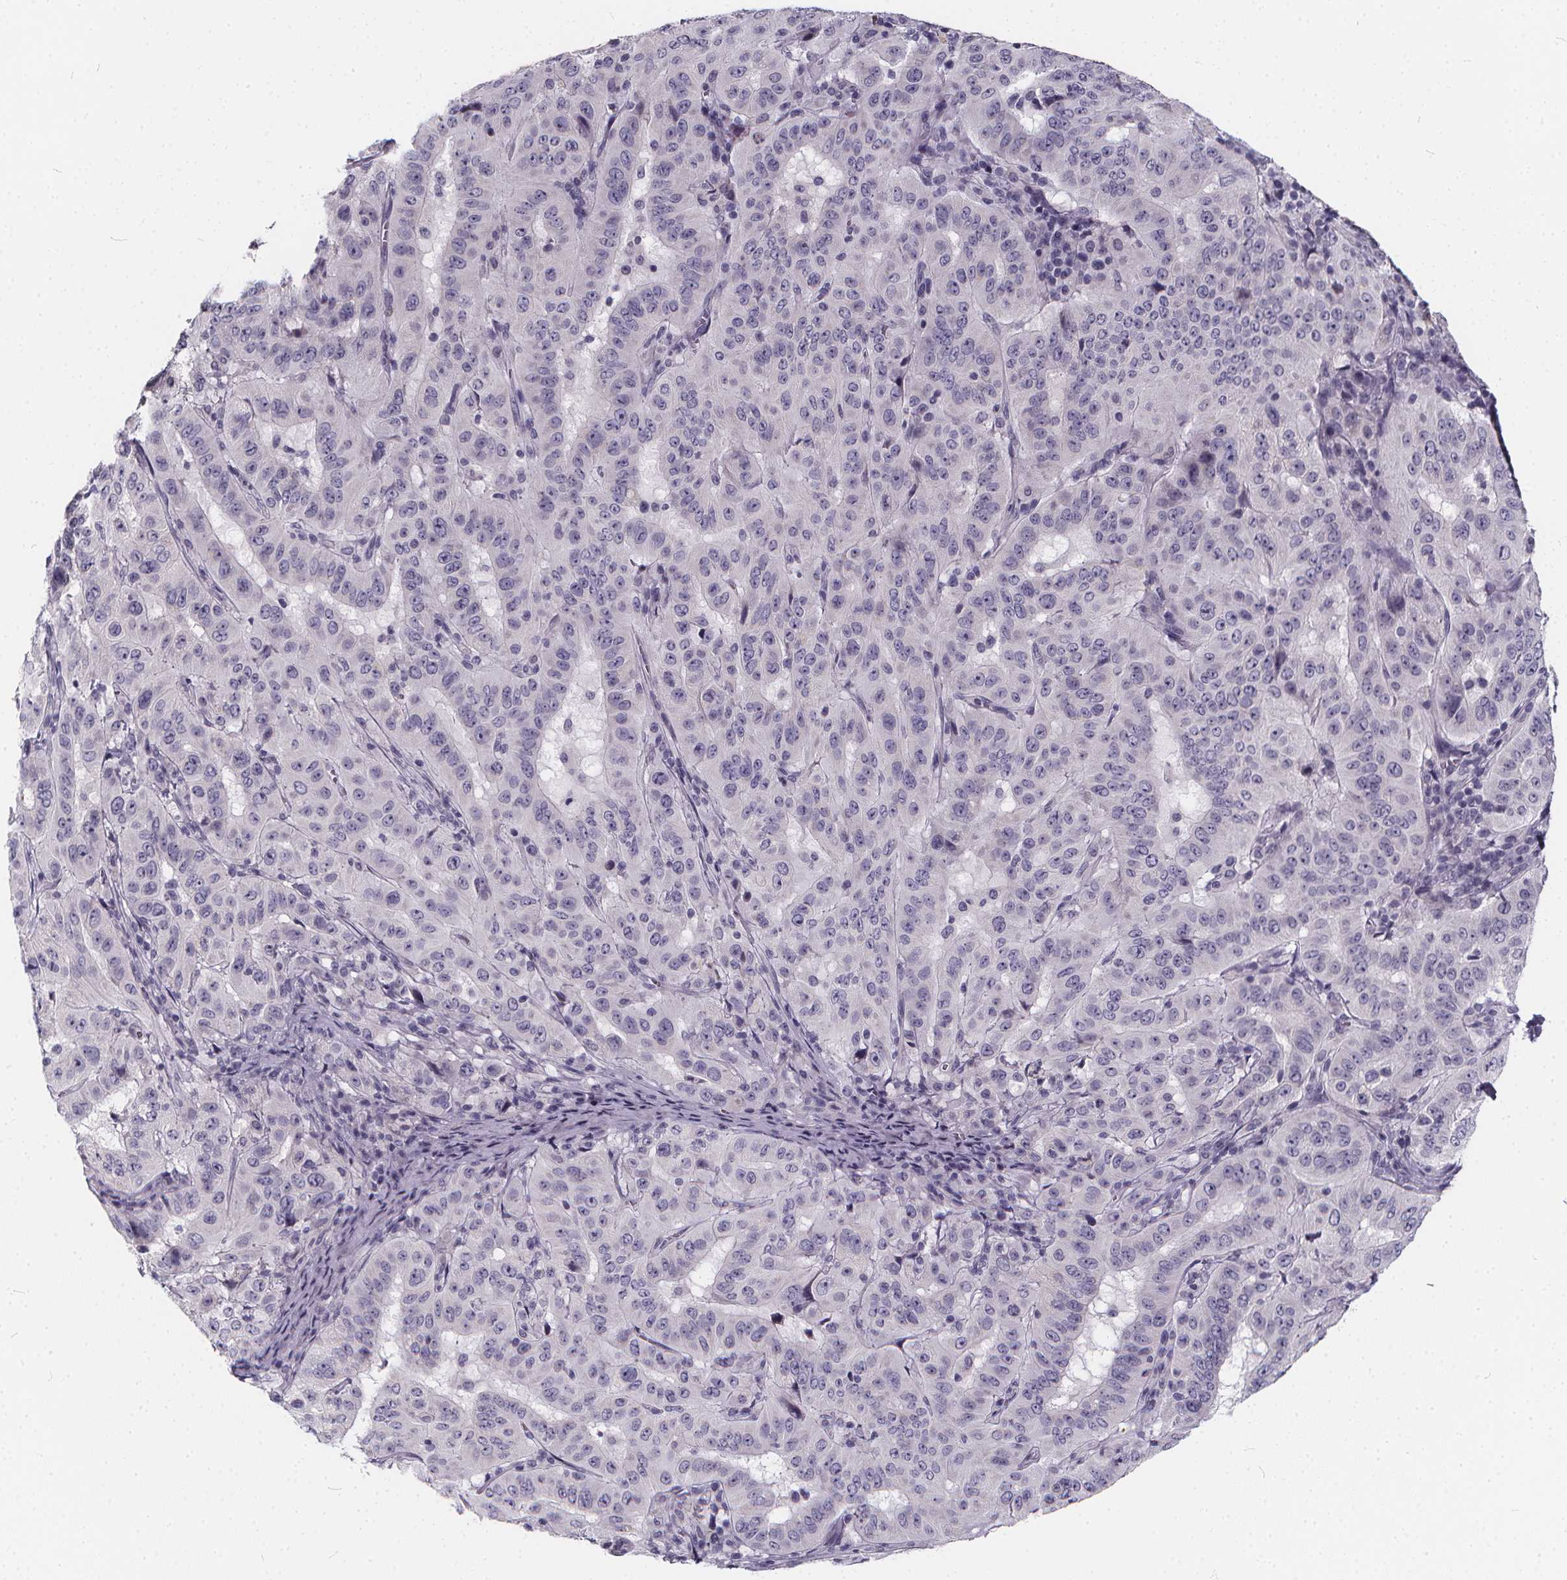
{"staining": {"intensity": "negative", "quantity": "none", "location": "none"}, "tissue": "pancreatic cancer", "cell_type": "Tumor cells", "image_type": "cancer", "snomed": [{"axis": "morphology", "description": "Adenocarcinoma, NOS"}, {"axis": "topography", "description": "Pancreas"}], "caption": "This is a image of immunohistochemistry staining of pancreatic adenocarcinoma, which shows no expression in tumor cells. (DAB (3,3'-diaminobenzidine) immunohistochemistry (IHC) with hematoxylin counter stain).", "gene": "SPEF2", "patient": {"sex": "male", "age": 63}}